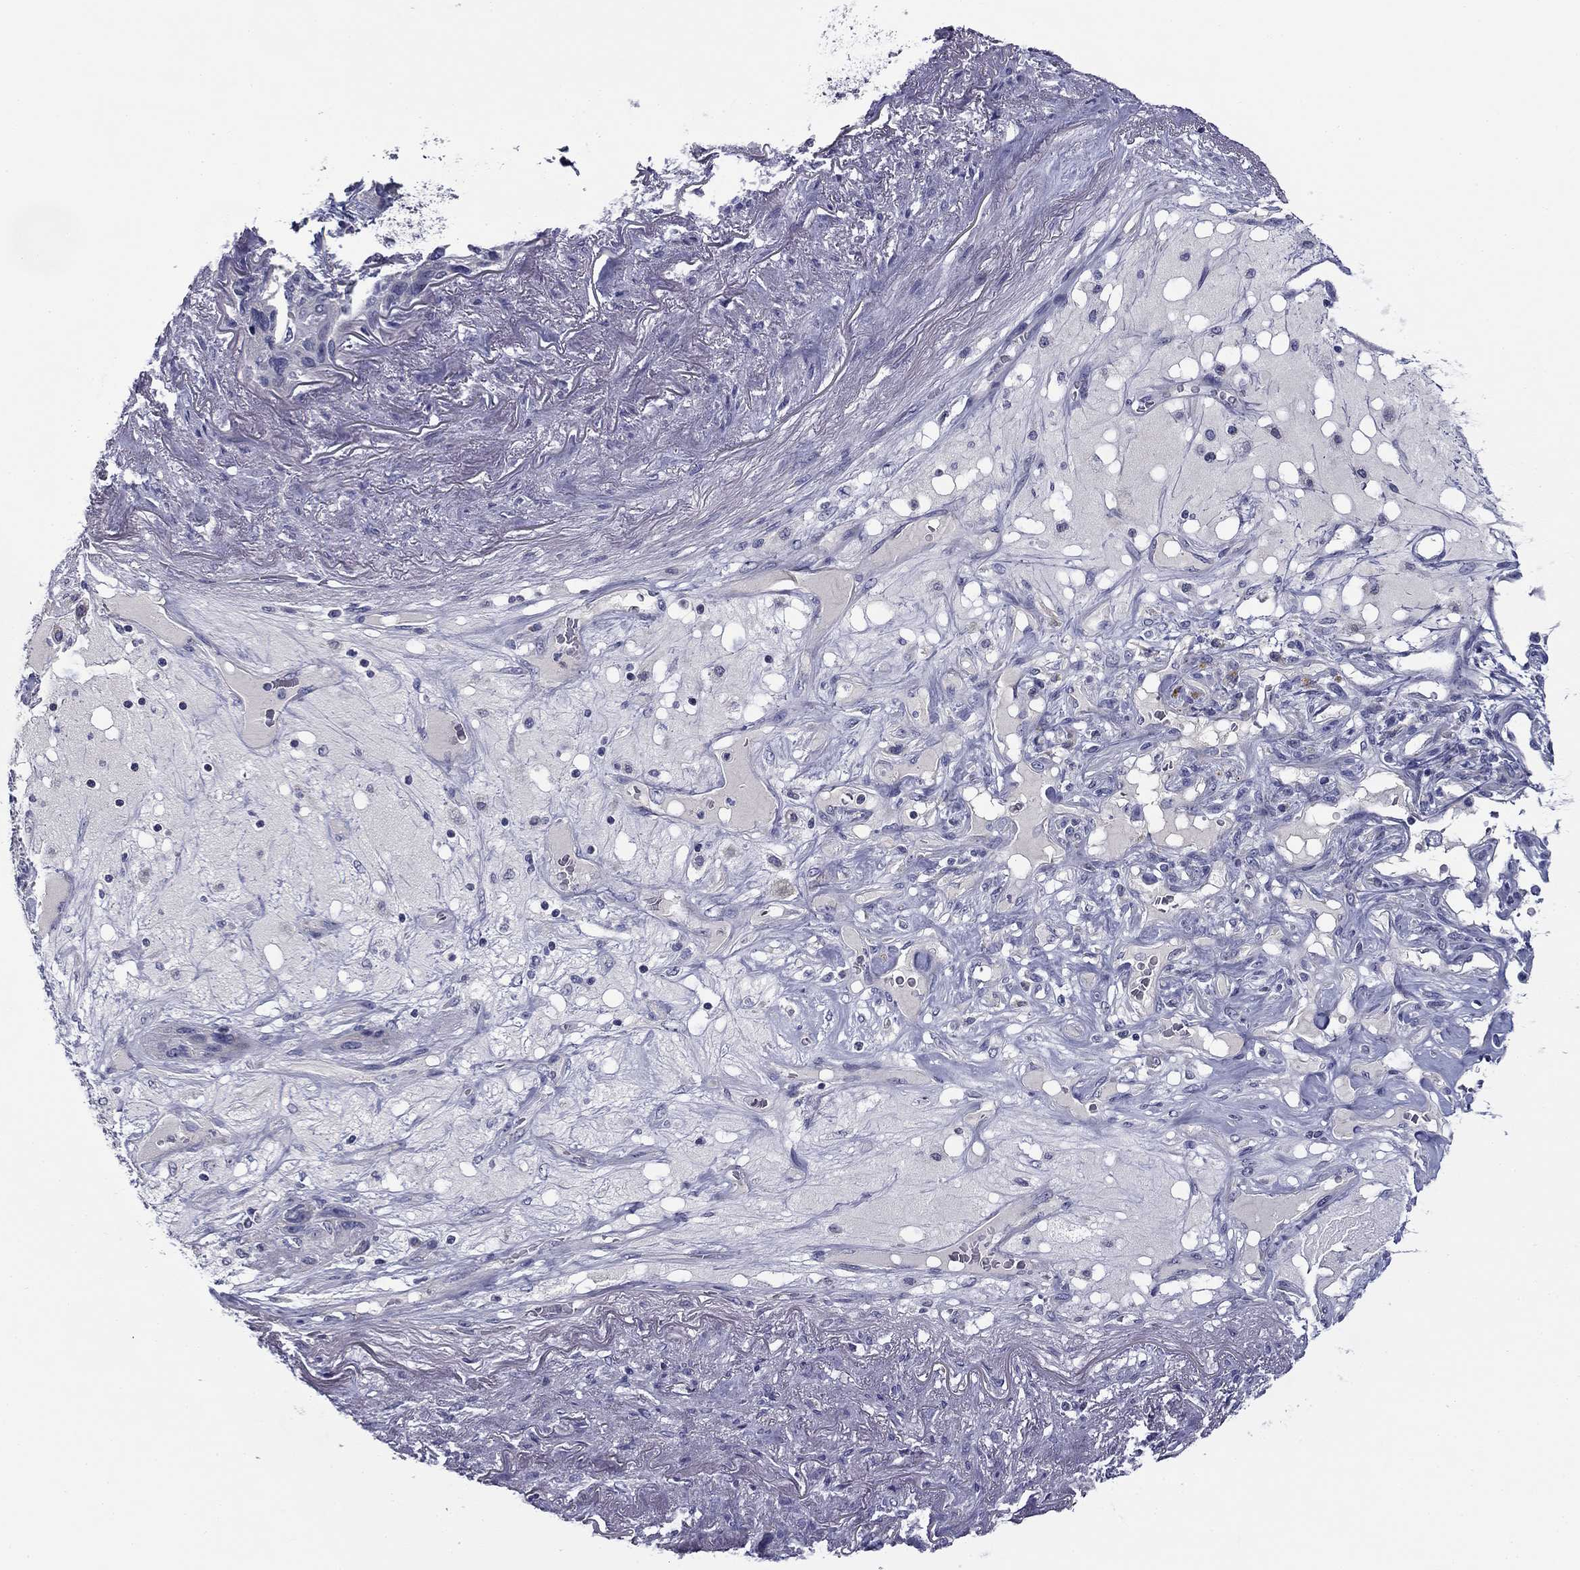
{"staining": {"intensity": "negative", "quantity": "none", "location": "none"}, "tissue": "lung cancer", "cell_type": "Tumor cells", "image_type": "cancer", "snomed": [{"axis": "morphology", "description": "Squamous cell carcinoma, NOS"}, {"axis": "topography", "description": "Lung"}], "caption": "Tumor cells are negative for protein expression in human lung cancer (squamous cell carcinoma).", "gene": "SPATA7", "patient": {"sex": "female", "age": 70}}